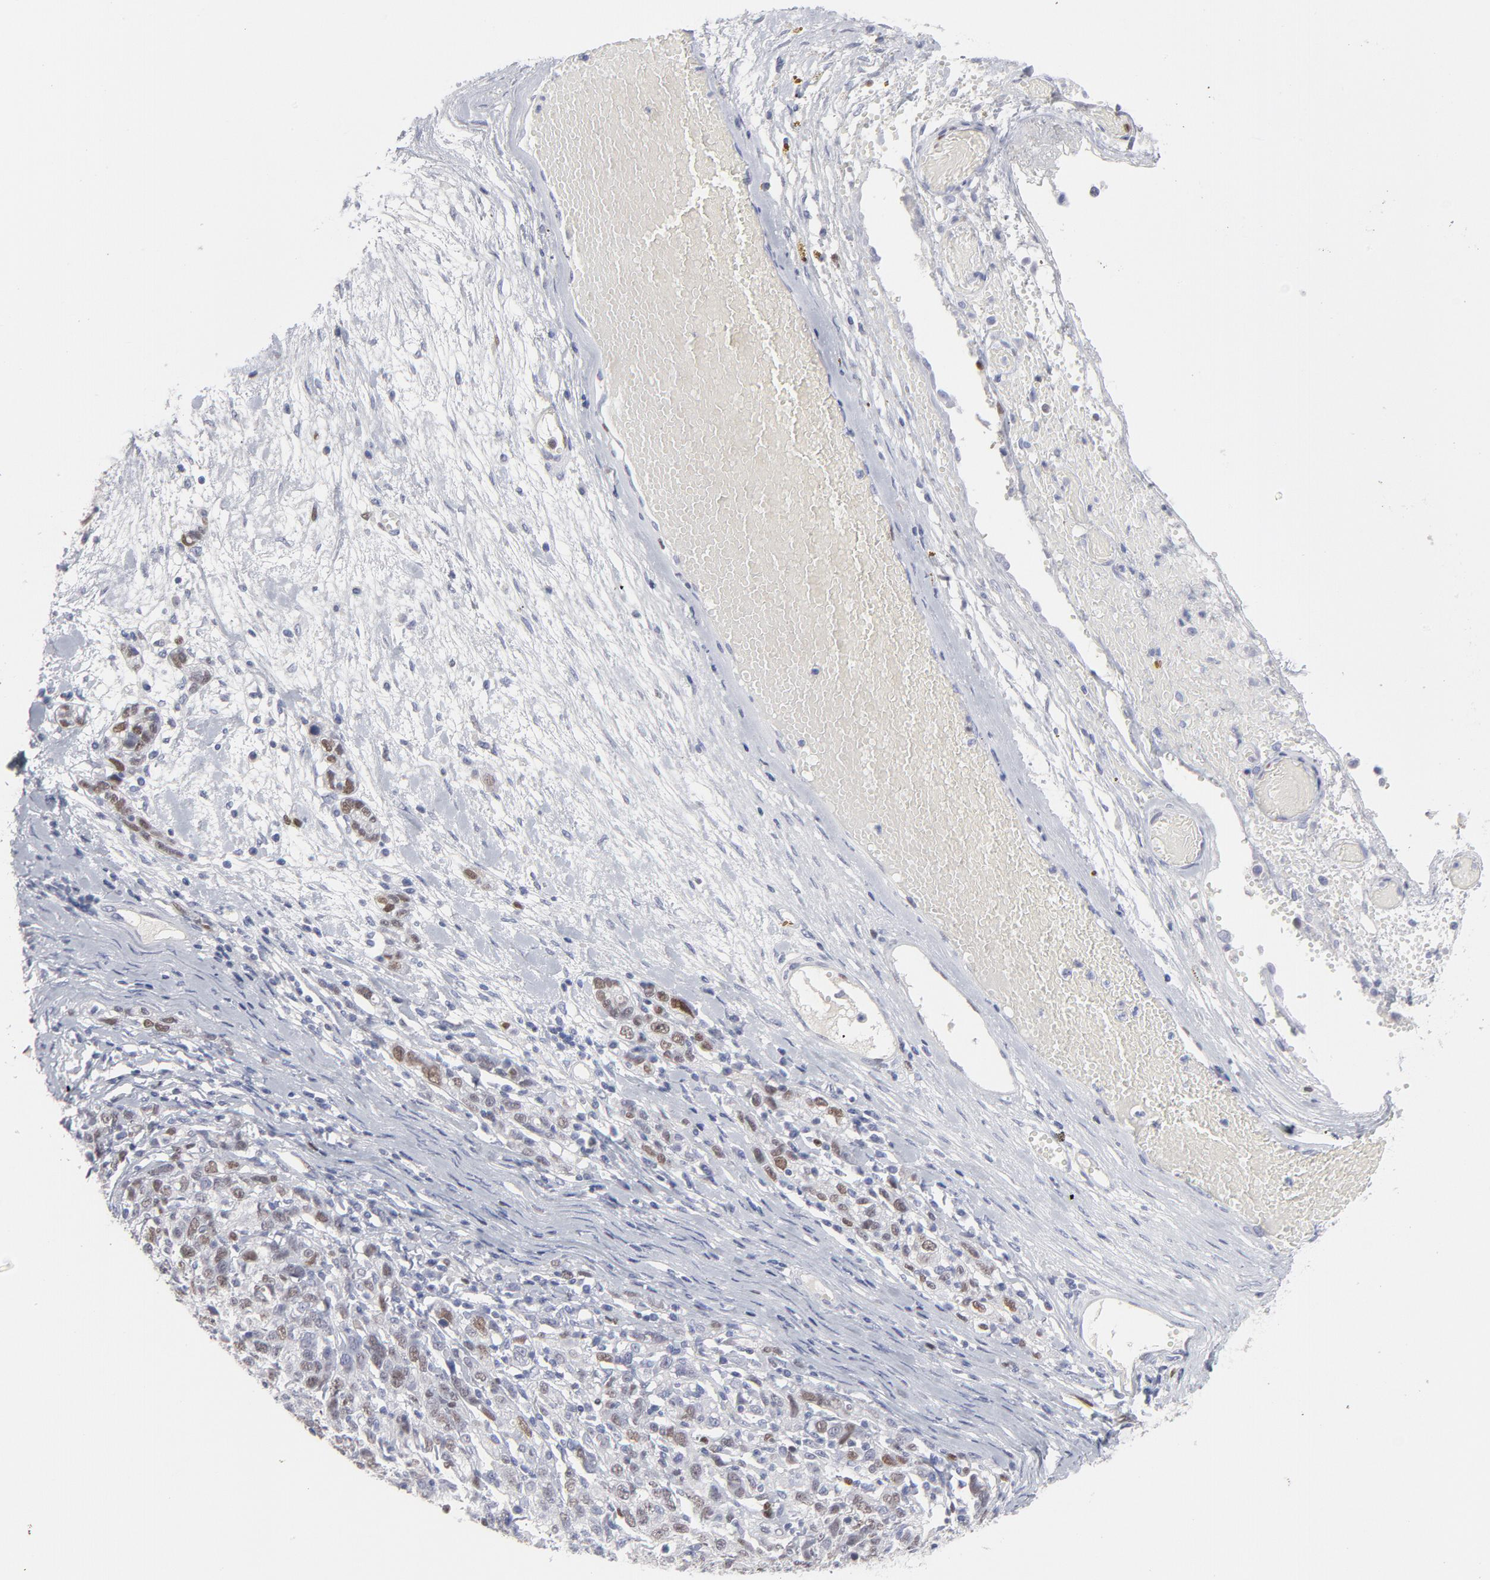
{"staining": {"intensity": "moderate", "quantity": "<25%", "location": "nuclear"}, "tissue": "ovarian cancer", "cell_type": "Tumor cells", "image_type": "cancer", "snomed": [{"axis": "morphology", "description": "Cystadenocarcinoma, serous, NOS"}, {"axis": "topography", "description": "Ovary"}], "caption": "Ovarian cancer (serous cystadenocarcinoma) stained for a protein exhibits moderate nuclear positivity in tumor cells. (brown staining indicates protein expression, while blue staining denotes nuclei).", "gene": "MCM7", "patient": {"sex": "female", "age": 71}}